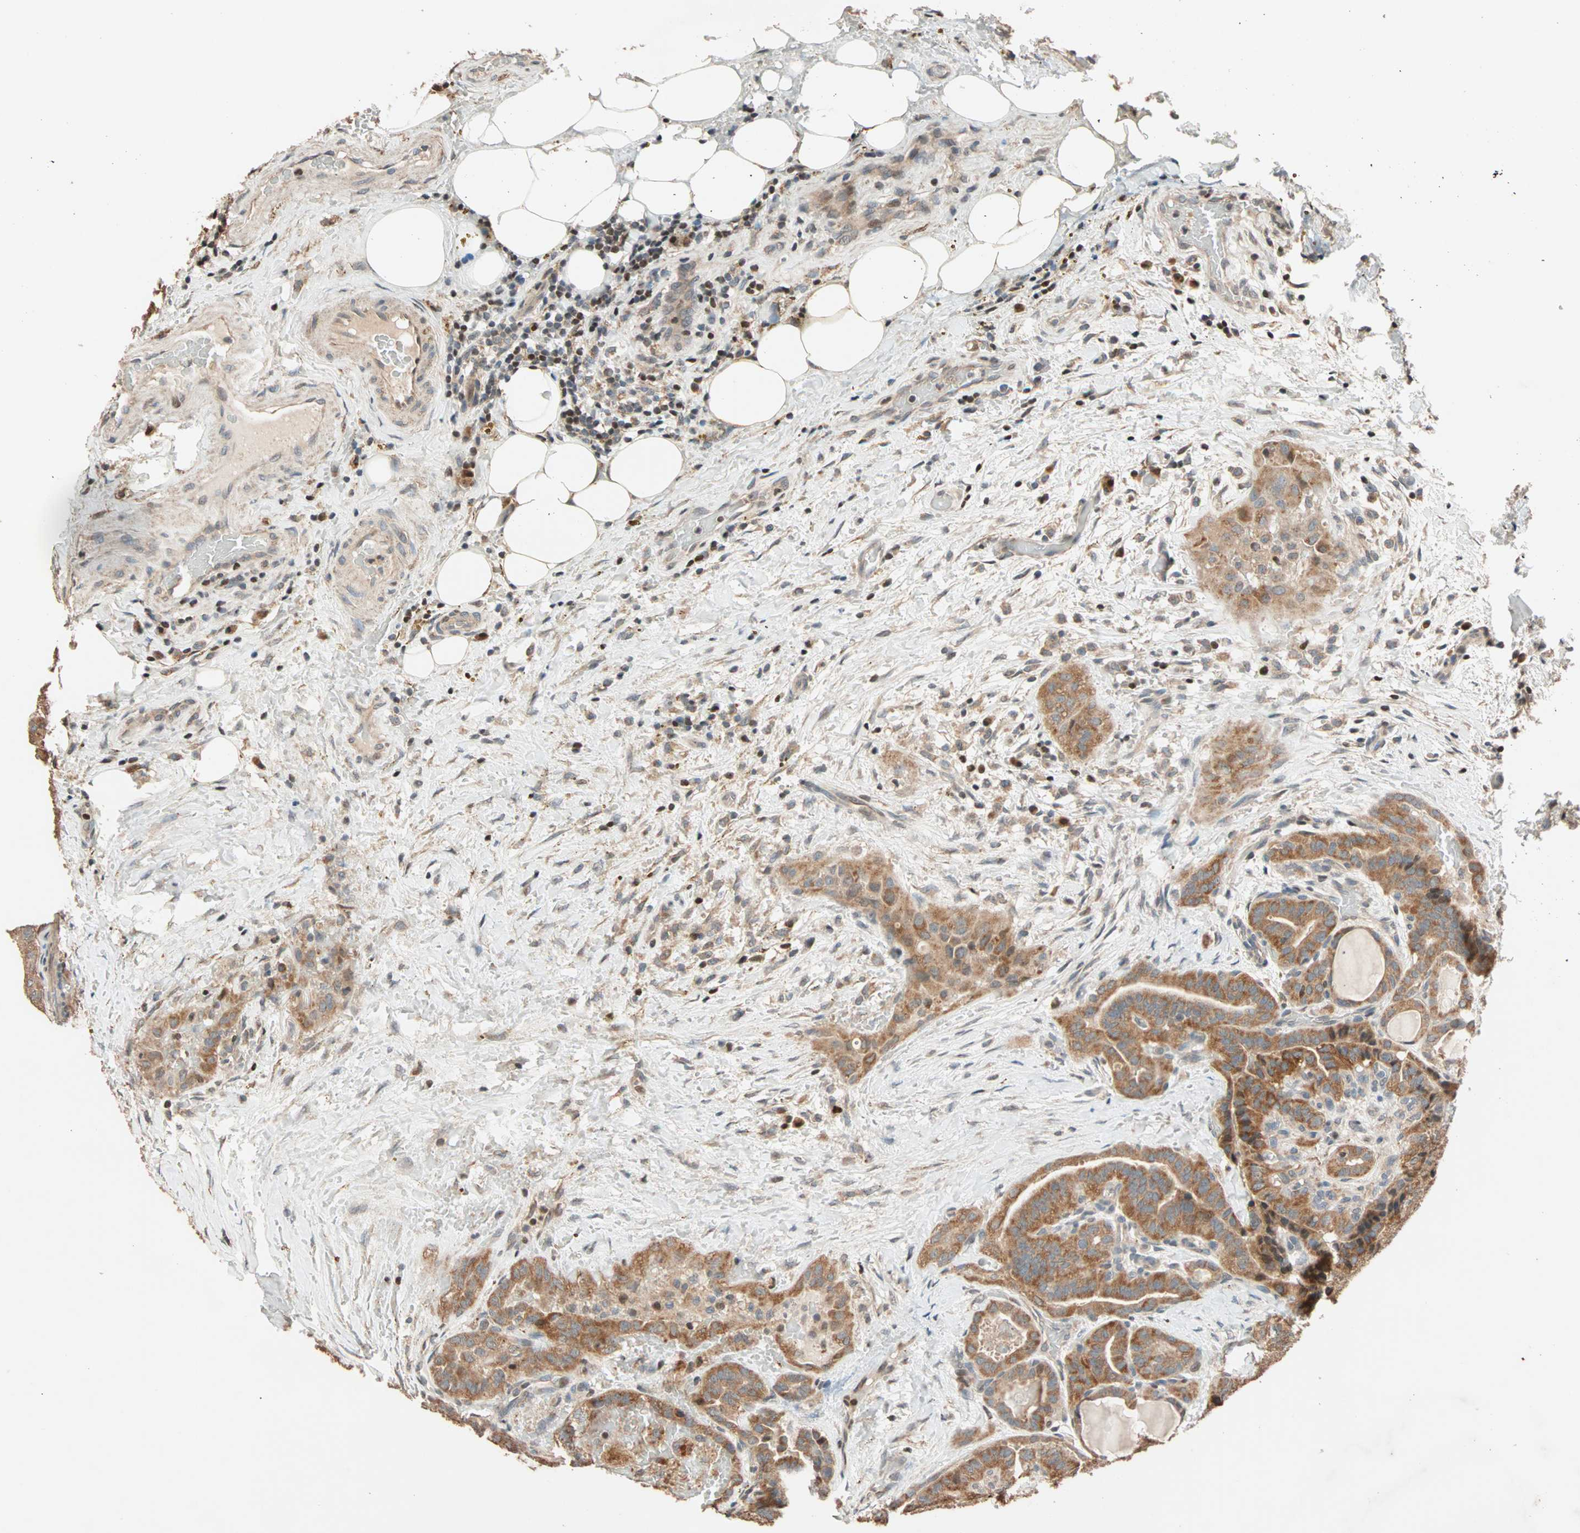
{"staining": {"intensity": "moderate", "quantity": ">75%", "location": "cytoplasmic/membranous"}, "tissue": "thyroid cancer", "cell_type": "Tumor cells", "image_type": "cancer", "snomed": [{"axis": "morphology", "description": "Papillary adenocarcinoma, NOS"}, {"axis": "topography", "description": "Thyroid gland"}], "caption": "An immunohistochemistry histopathology image of neoplastic tissue is shown. Protein staining in brown shows moderate cytoplasmic/membranous positivity in thyroid cancer within tumor cells.", "gene": "HECW1", "patient": {"sex": "male", "age": 77}}